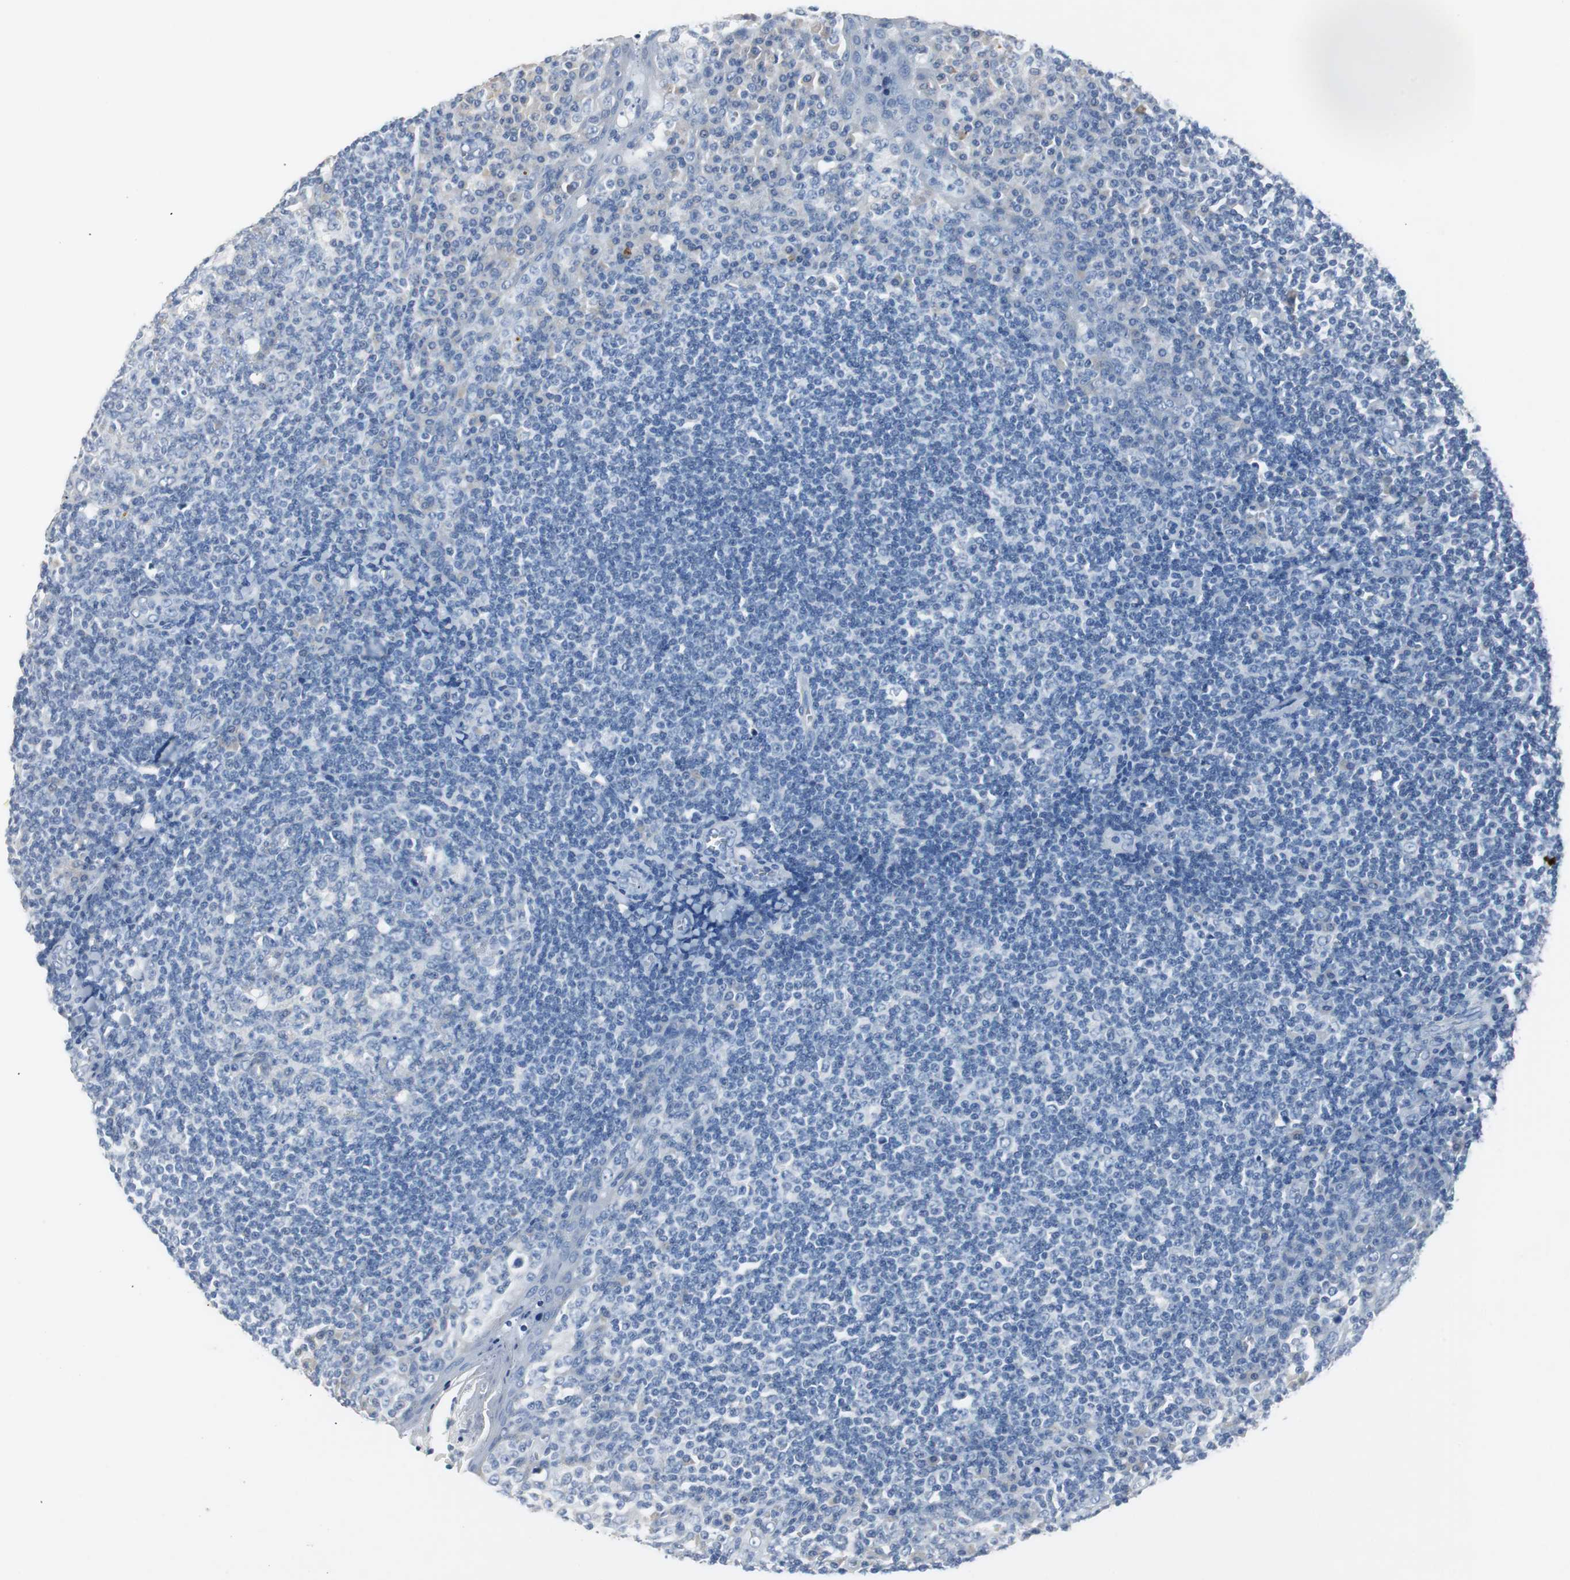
{"staining": {"intensity": "weak", "quantity": "<25%", "location": "cytoplasmic/membranous"}, "tissue": "tonsil", "cell_type": "Germinal center cells", "image_type": "normal", "snomed": [{"axis": "morphology", "description": "Normal tissue, NOS"}, {"axis": "topography", "description": "Tonsil"}], "caption": "A micrograph of tonsil stained for a protein demonstrates no brown staining in germinal center cells. Nuclei are stained in blue.", "gene": "LRP2", "patient": {"sex": "male", "age": 31}}